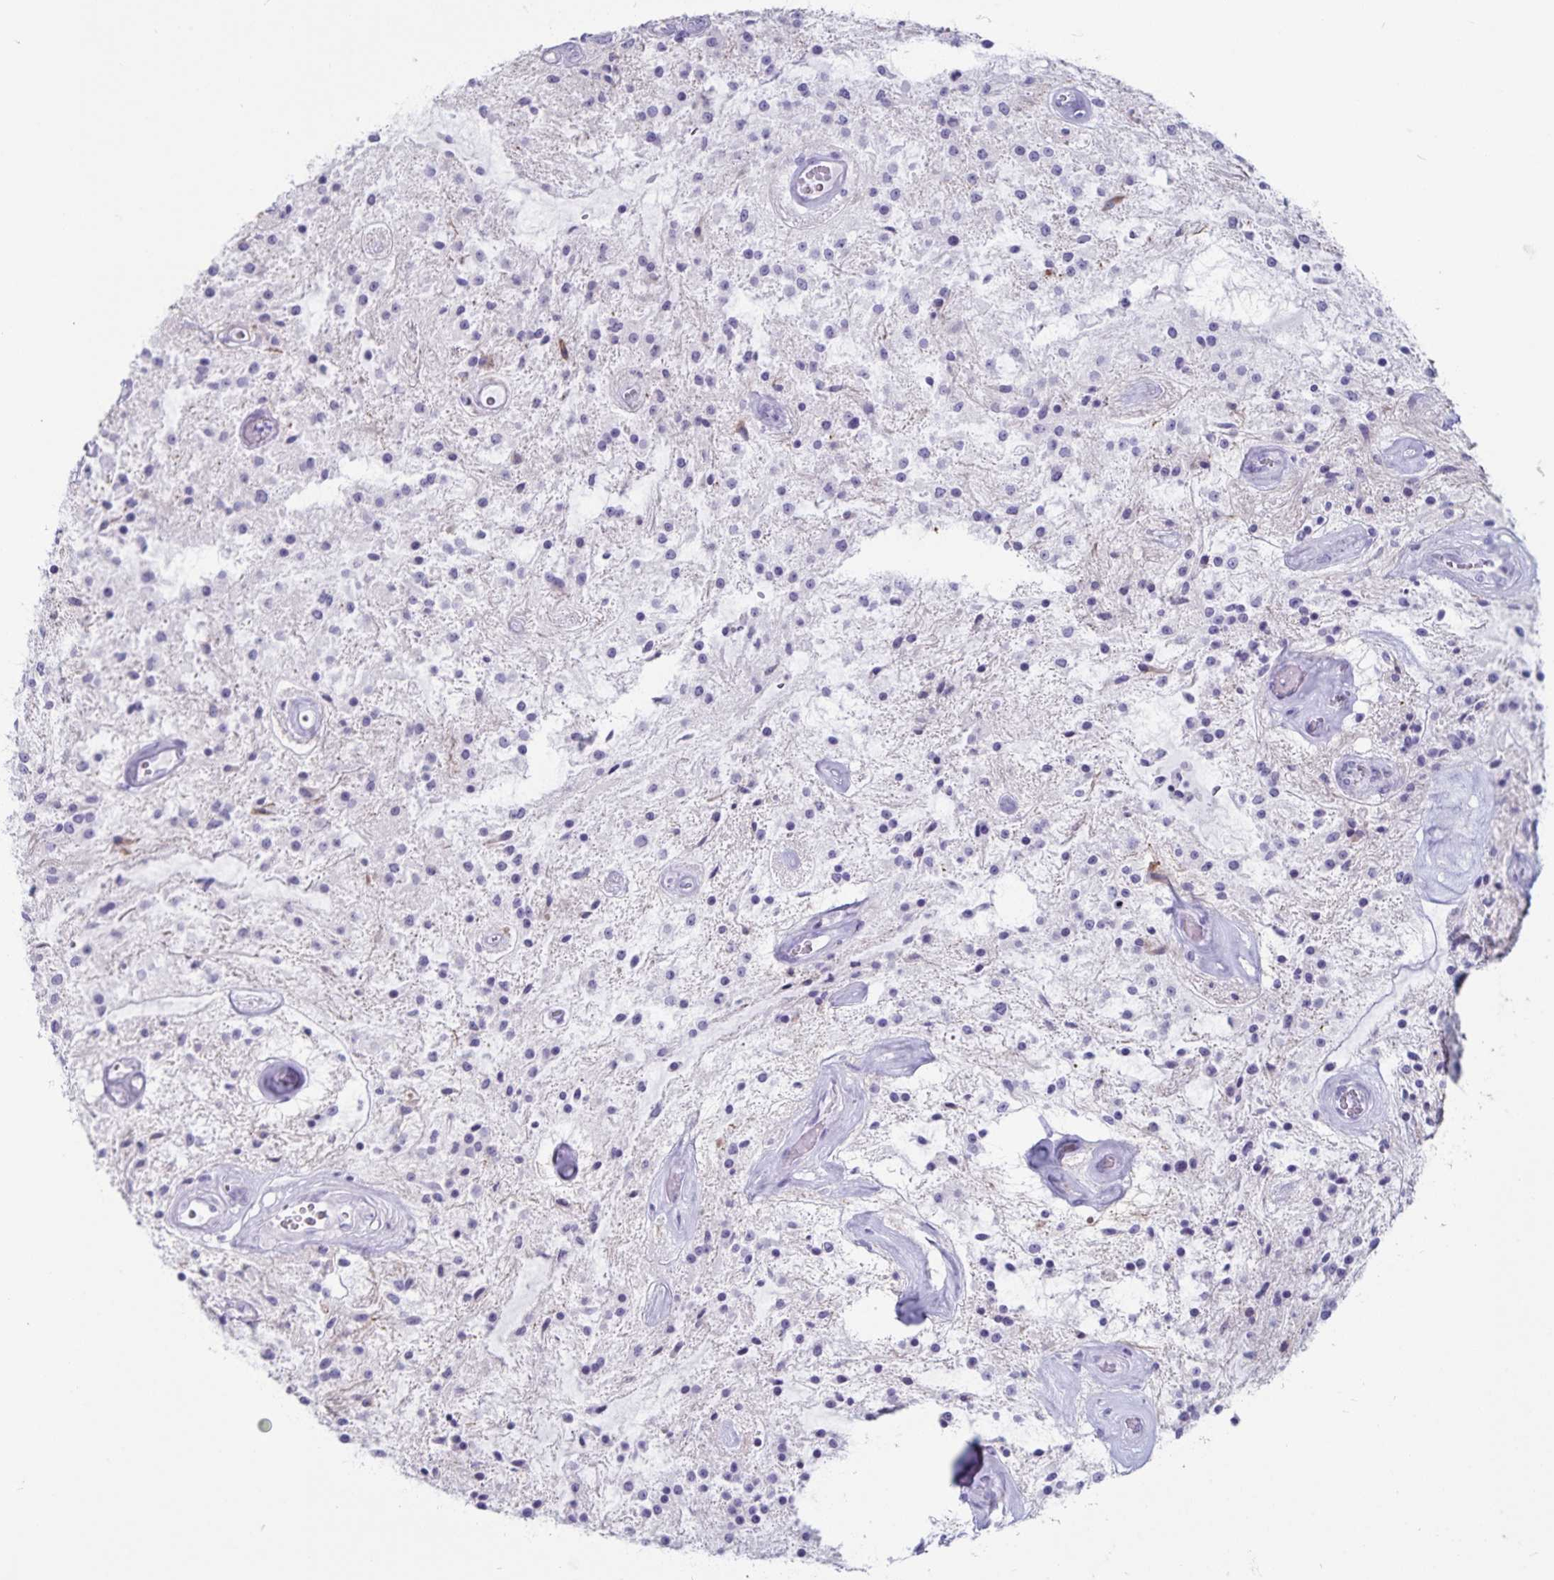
{"staining": {"intensity": "negative", "quantity": "none", "location": "none"}, "tissue": "glioma", "cell_type": "Tumor cells", "image_type": "cancer", "snomed": [{"axis": "morphology", "description": "Glioma, malignant, Low grade"}, {"axis": "topography", "description": "Cerebellum"}], "caption": "This is an immunohistochemistry image of malignant glioma (low-grade). There is no expression in tumor cells.", "gene": "GNLY", "patient": {"sex": "female", "age": 14}}